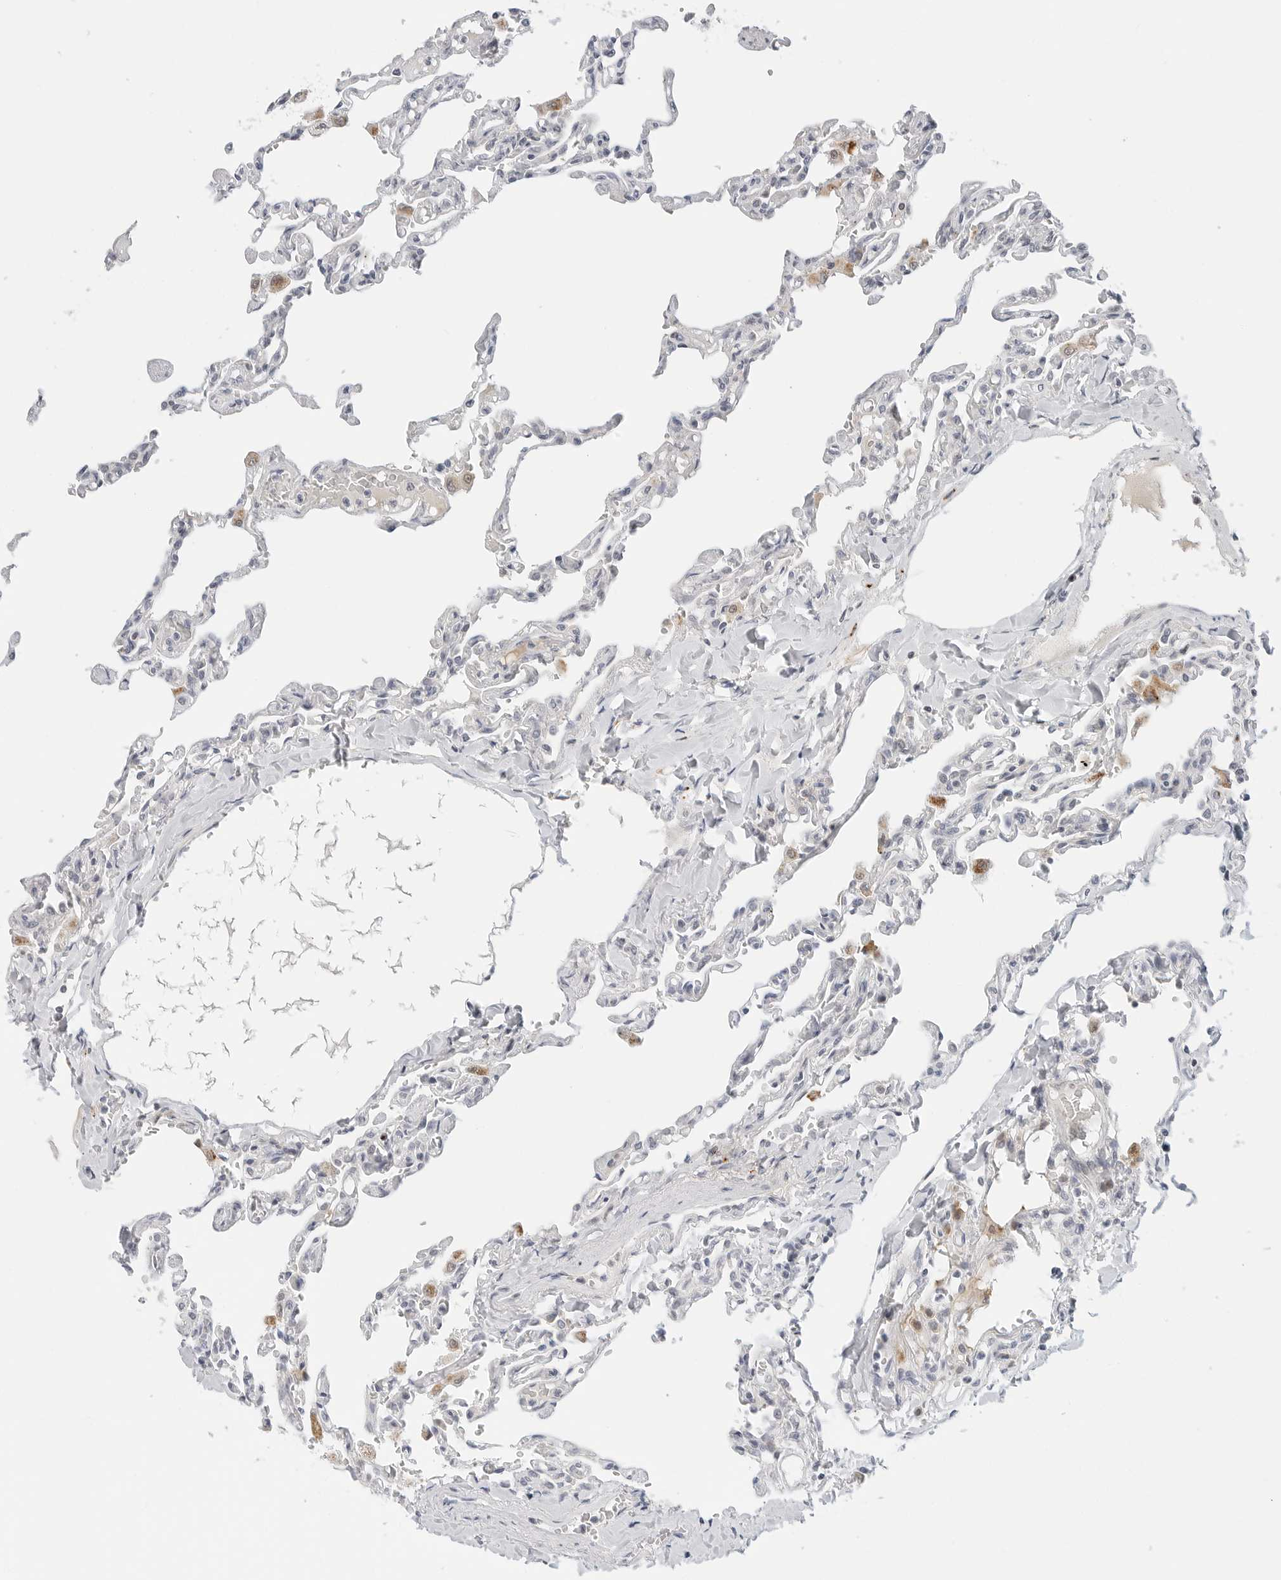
{"staining": {"intensity": "negative", "quantity": "none", "location": "none"}, "tissue": "lung", "cell_type": "Alveolar cells", "image_type": "normal", "snomed": [{"axis": "morphology", "description": "Normal tissue, NOS"}, {"axis": "topography", "description": "Lung"}], "caption": "Immunohistochemistry (IHC) photomicrograph of benign human lung stained for a protein (brown), which shows no staining in alveolar cells.", "gene": "TSEN2", "patient": {"sex": "male", "age": 21}}